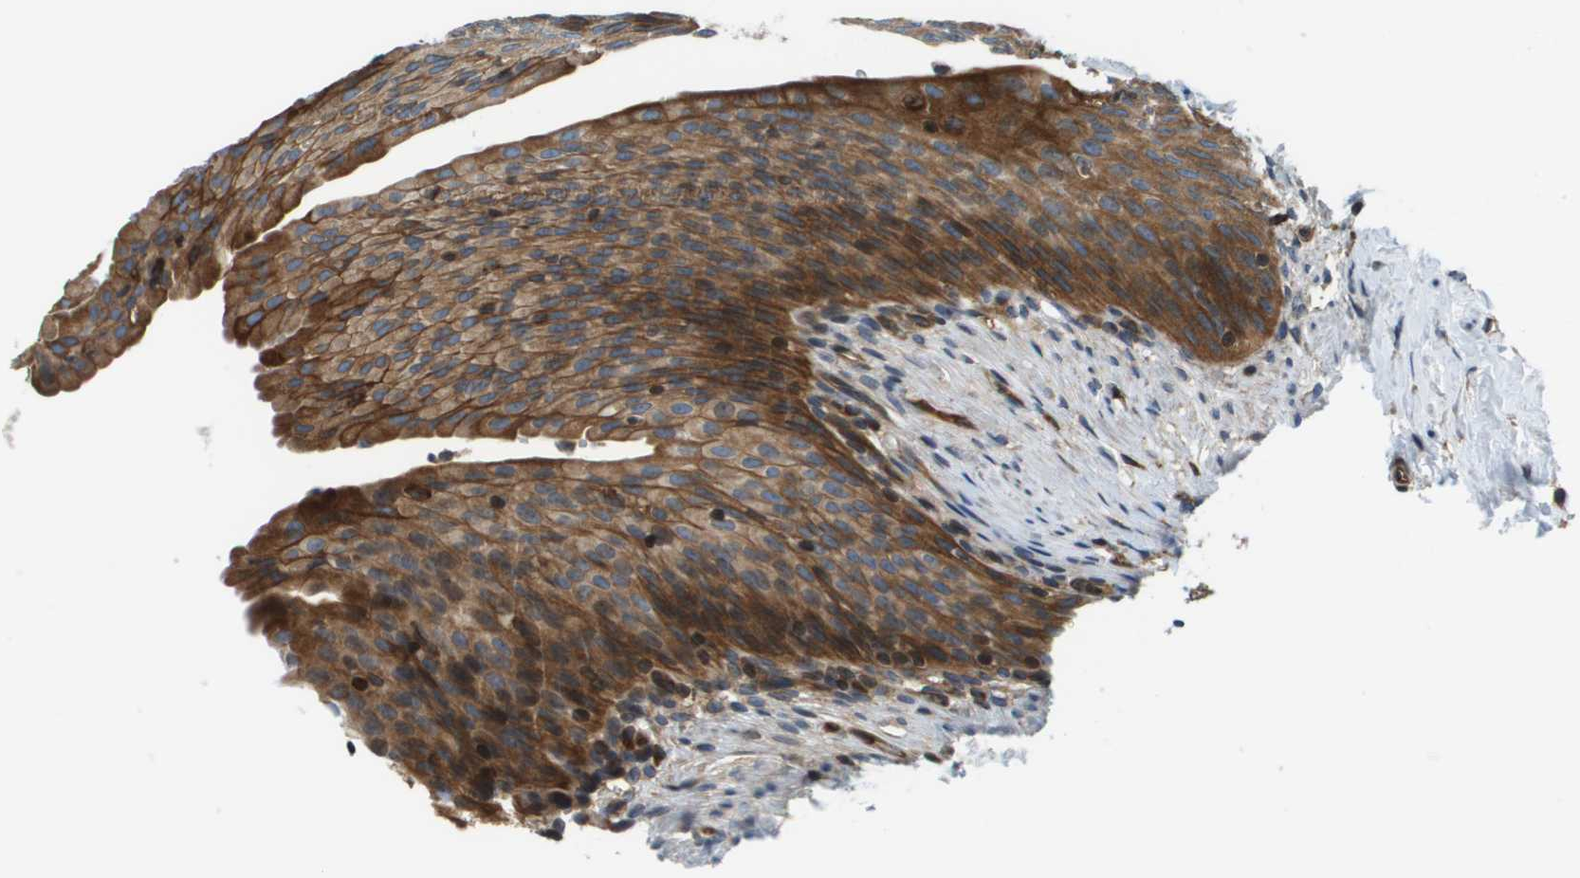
{"staining": {"intensity": "moderate", "quantity": ">75%", "location": "cytoplasmic/membranous"}, "tissue": "urinary bladder", "cell_type": "Urothelial cells", "image_type": "normal", "snomed": [{"axis": "morphology", "description": "Normal tissue, NOS"}, {"axis": "topography", "description": "Urinary bladder"}], "caption": "Urinary bladder stained with DAB (3,3'-diaminobenzidine) immunohistochemistry exhibits medium levels of moderate cytoplasmic/membranous expression in about >75% of urothelial cells.", "gene": "ESYT1", "patient": {"sex": "female", "age": 79}}